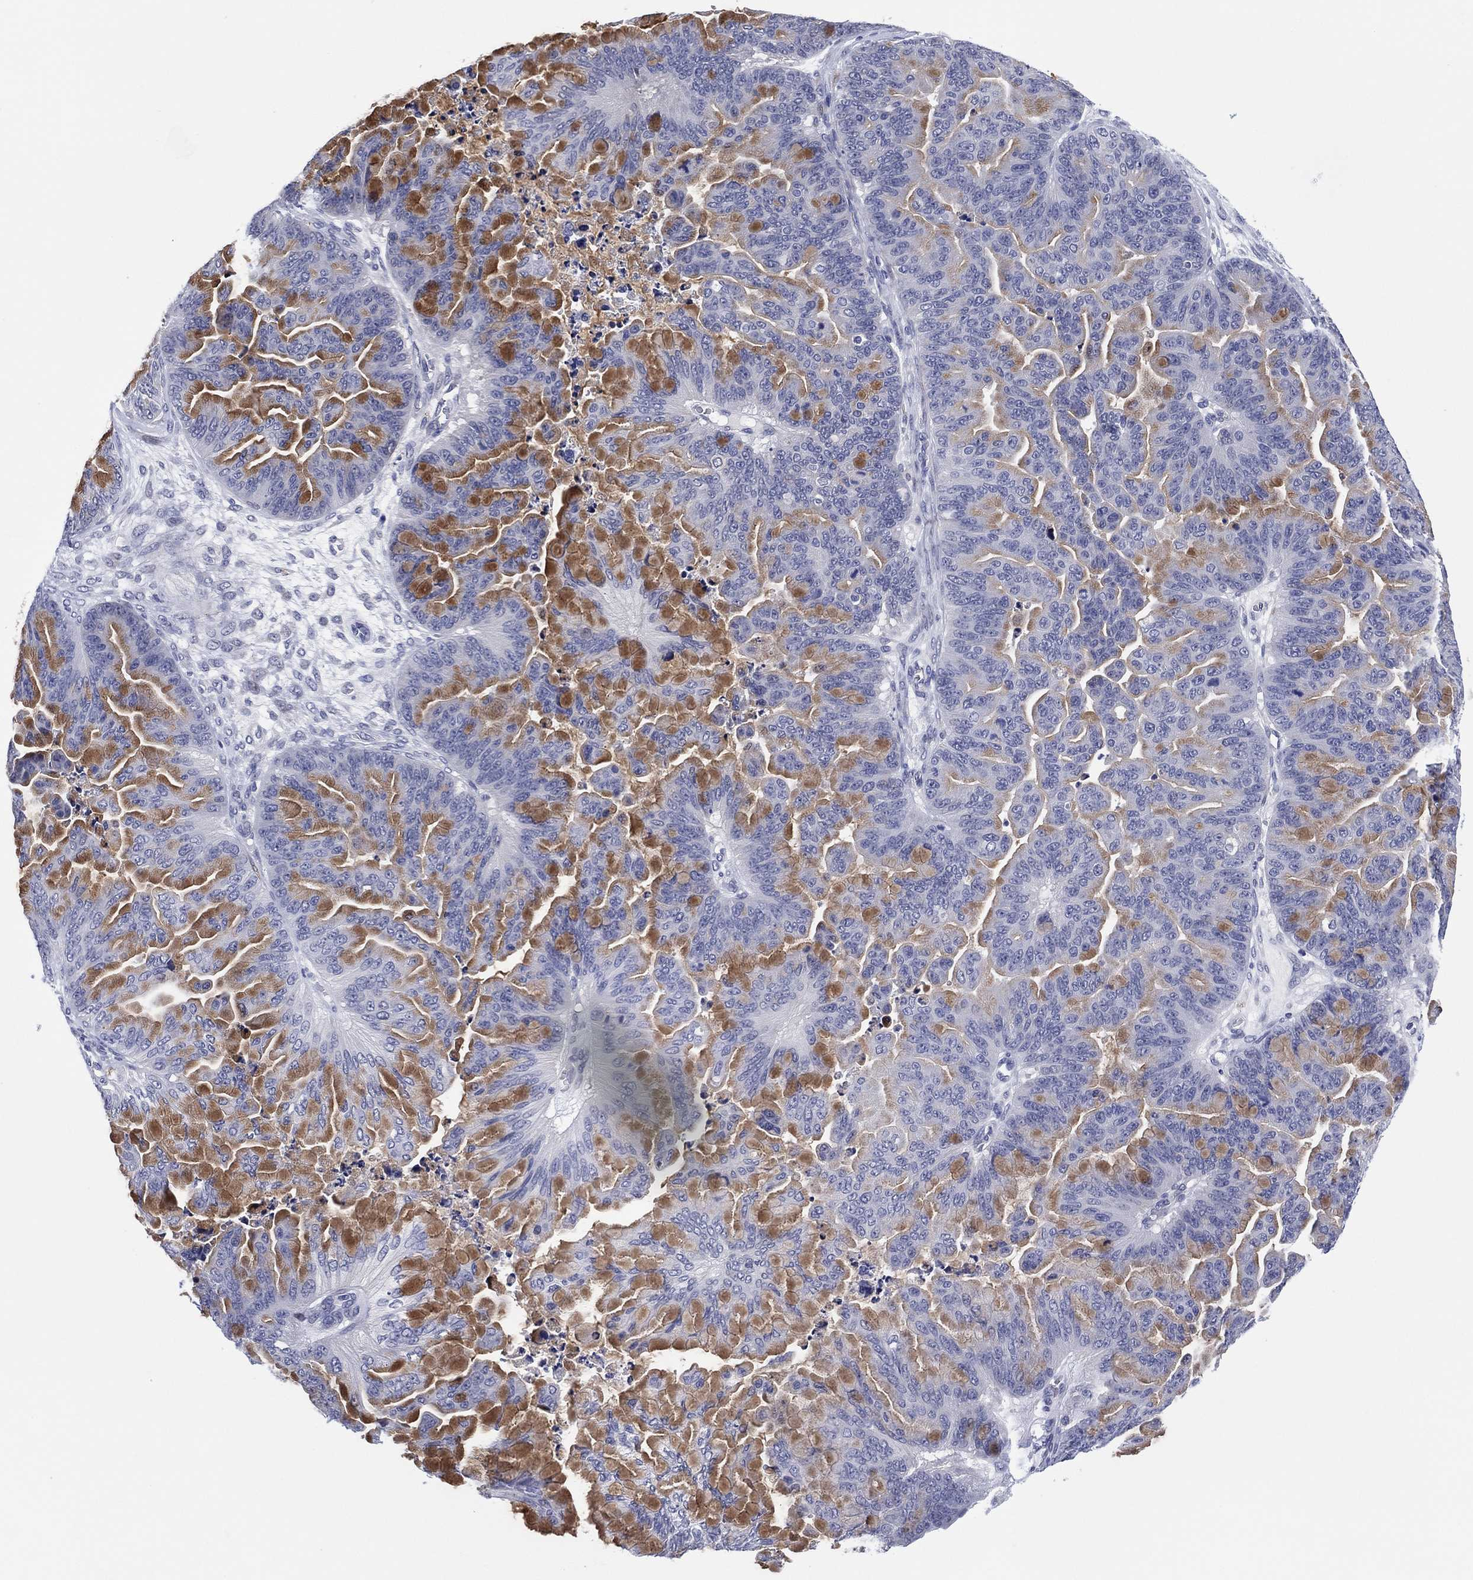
{"staining": {"intensity": "moderate", "quantity": "25%-75%", "location": "cytoplasmic/membranous"}, "tissue": "ovarian cancer", "cell_type": "Tumor cells", "image_type": "cancer", "snomed": [{"axis": "morphology", "description": "Cystadenocarcinoma, mucinous, NOS"}, {"axis": "topography", "description": "Ovary"}], "caption": "Ovarian cancer stained for a protein reveals moderate cytoplasmic/membranous positivity in tumor cells. The protein of interest is stained brown, and the nuclei are stained in blue (DAB IHC with brightfield microscopy, high magnification).", "gene": "CLIP3", "patient": {"sex": "female", "age": 67}}